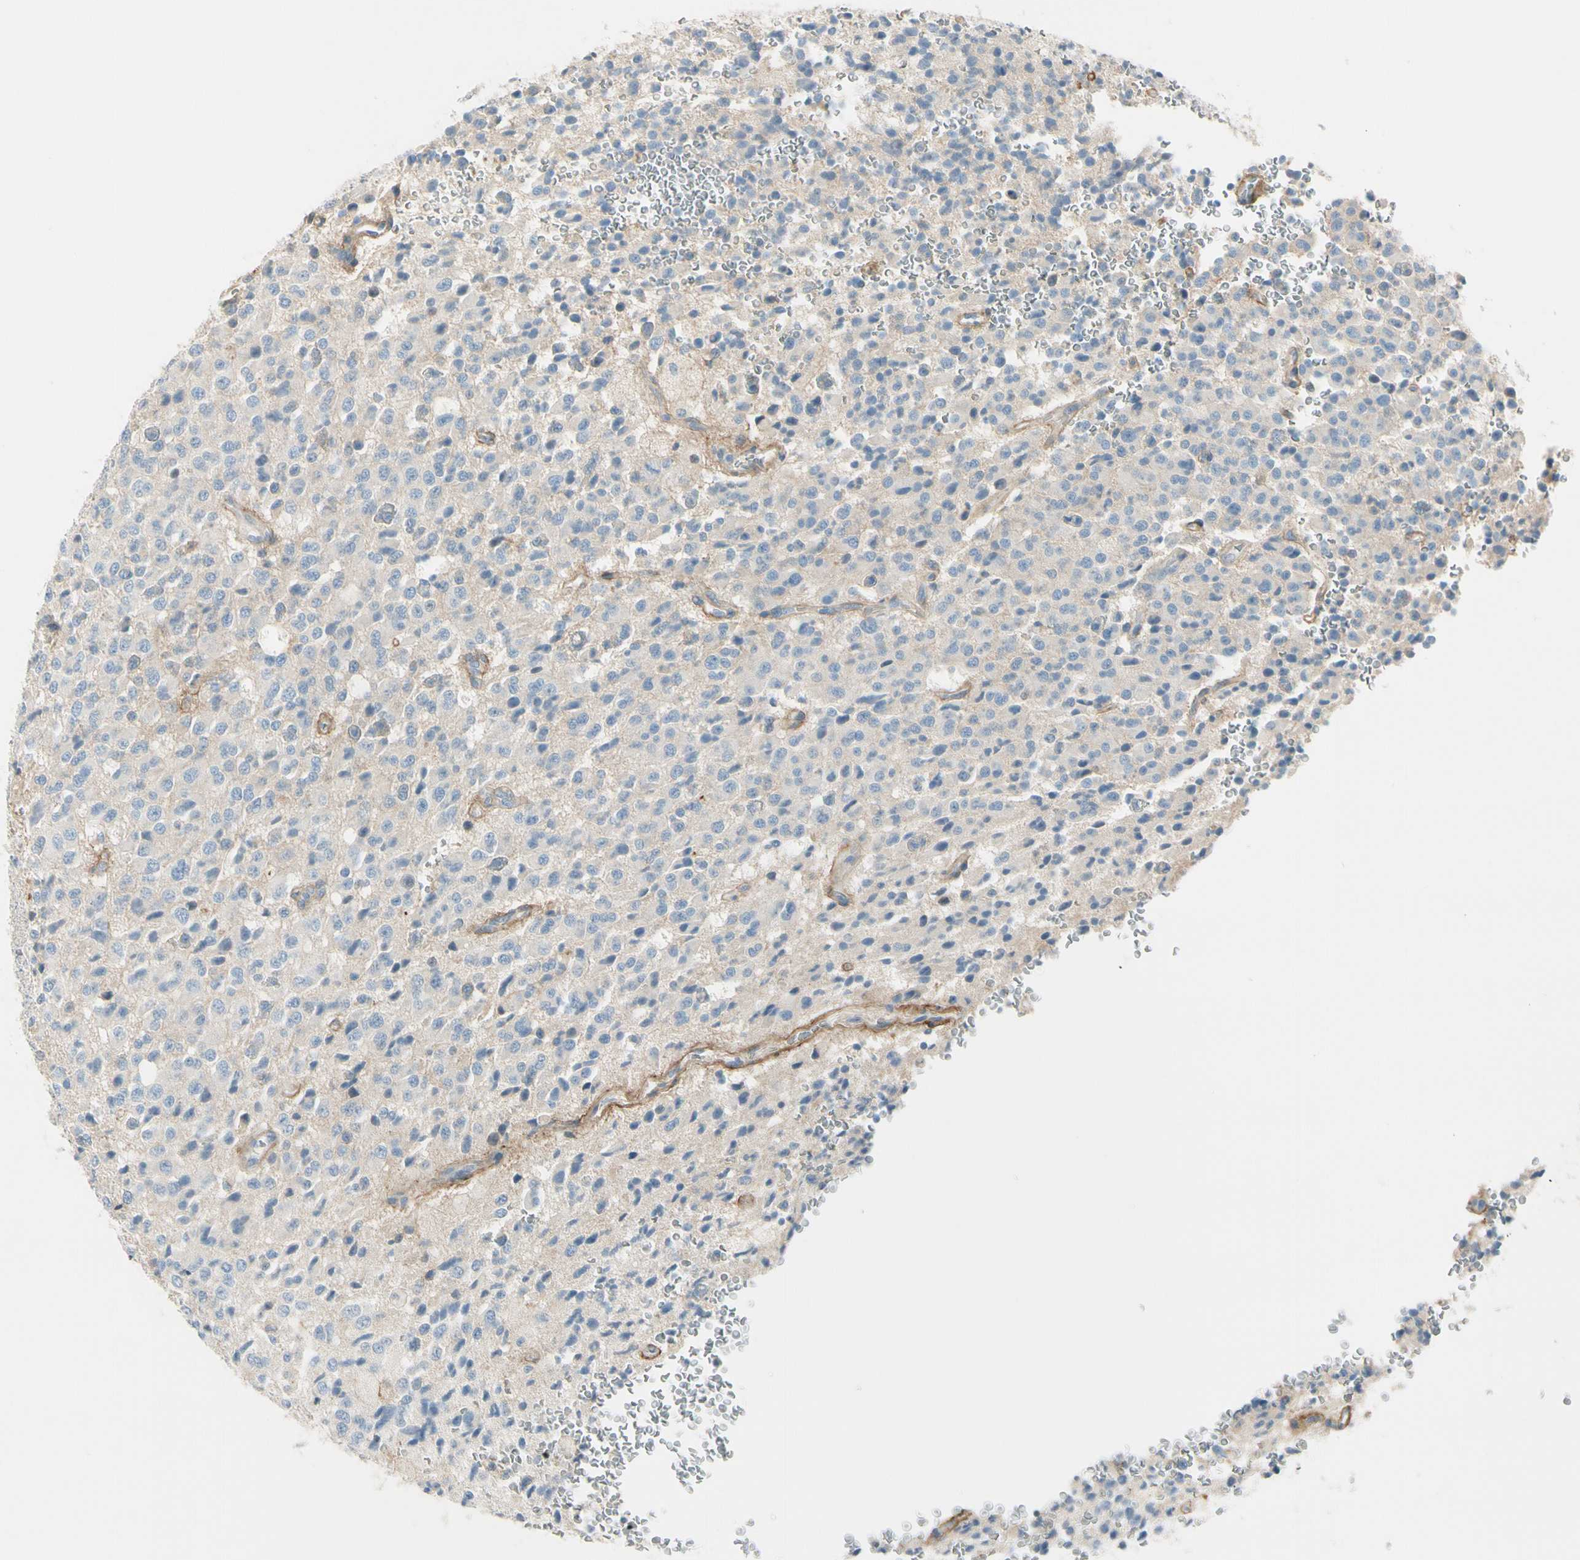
{"staining": {"intensity": "weak", "quantity": "25%-75%", "location": "cytoplasmic/membranous"}, "tissue": "glioma", "cell_type": "Tumor cells", "image_type": "cancer", "snomed": [{"axis": "morphology", "description": "Glioma, malignant, High grade"}, {"axis": "topography", "description": "pancreas cauda"}], "caption": "High-power microscopy captured an IHC histopathology image of glioma, revealing weak cytoplasmic/membranous positivity in about 25%-75% of tumor cells.", "gene": "ITGA3", "patient": {"sex": "male", "age": 60}}